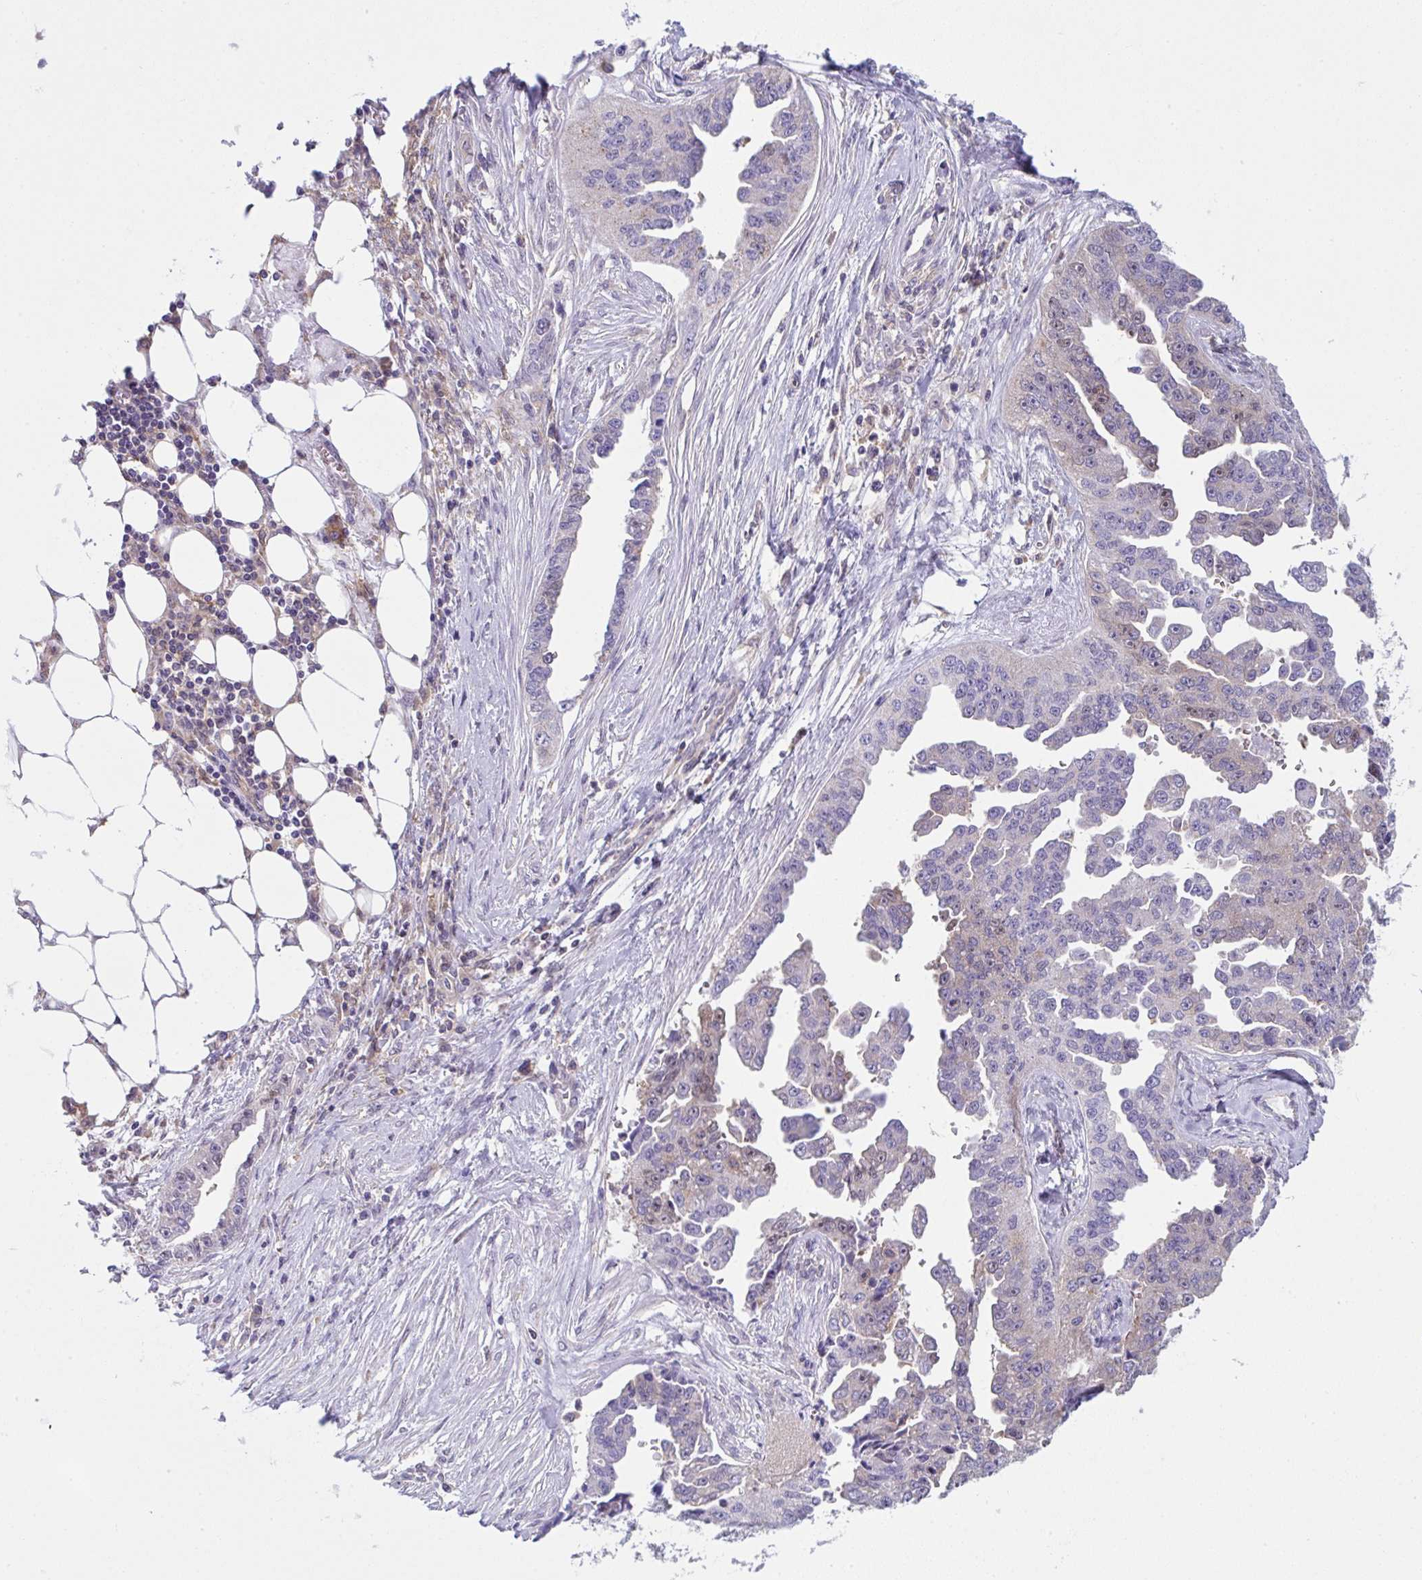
{"staining": {"intensity": "weak", "quantity": "<25%", "location": "cytoplasmic/membranous"}, "tissue": "ovarian cancer", "cell_type": "Tumor cells", "image_type": "cancer", "snomed": [{"axis": "morphology", "description": "Cystadenocarcinoma, serous, NOS"}, {"axis": "topography", "description": "Ovary"}], "caption": "Immunohistochemistry (IHC) of human serous cystadenocarcinoma (ovarian) shows no staining in tumor cells.", "gene": "ALDH16A1", "patient": {"sex": "female", "age": 75}}